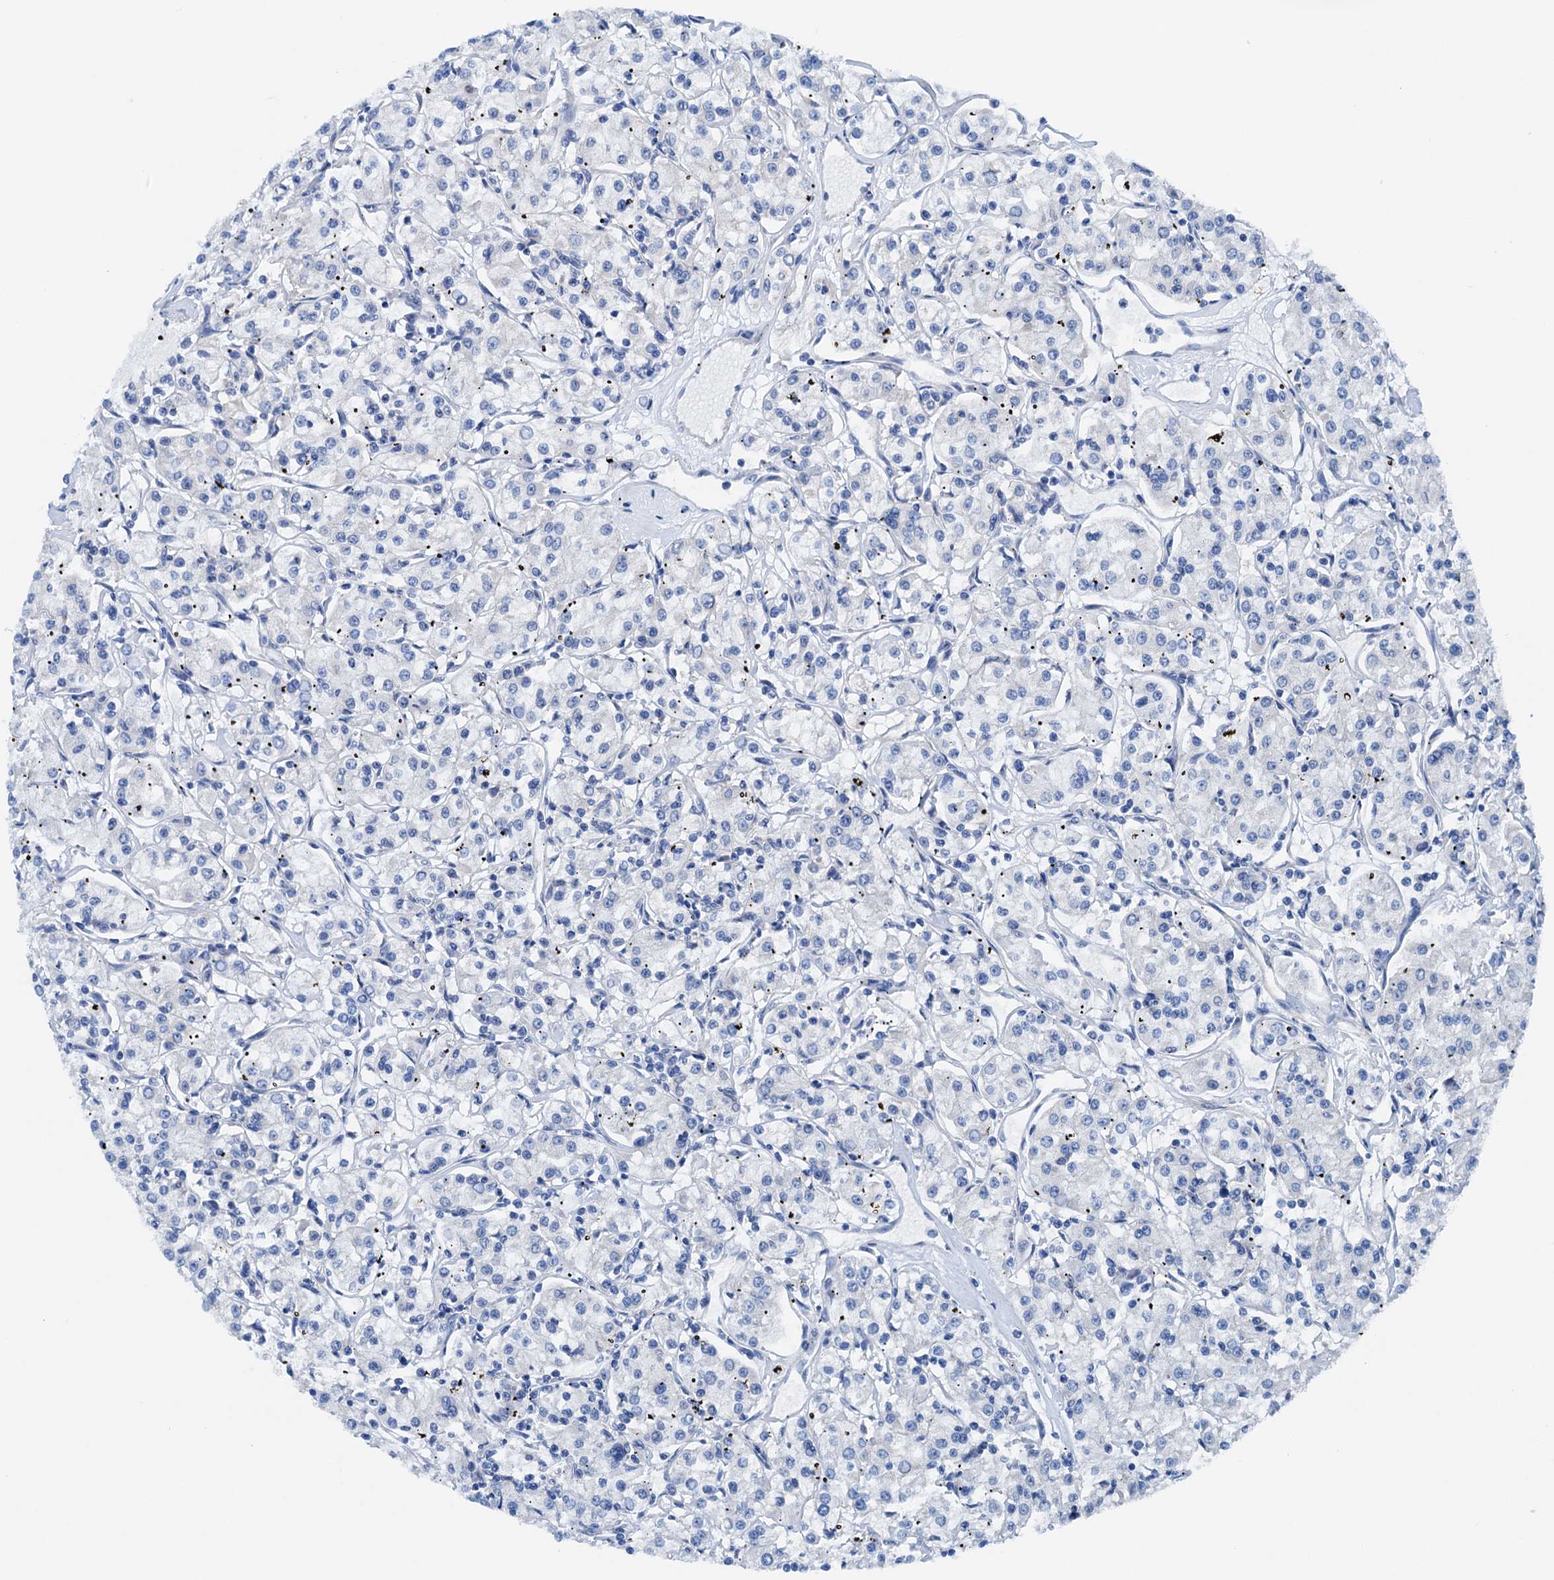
{"staining": {"intensity": "negative", "quantity": "none", "location": "none"}, "tissue": "renal cancer", "cell_type": "Tumor cells", "image_type": "cancer", "snomed": [{"axis": "morphology", "description": "Adenocarcinoma, NOS"}, {"axis": "topography", "description": "Kidney"}], "caption": "Immunohistochemistry image of neoplastic tissue: human renal cancer stained with DAB (3,3'-diaminobenzidine) exhibits no significant protein expression in tumor cells.", "gene": "KNDC1", "patient": {"sex": "female", "age": 59}}